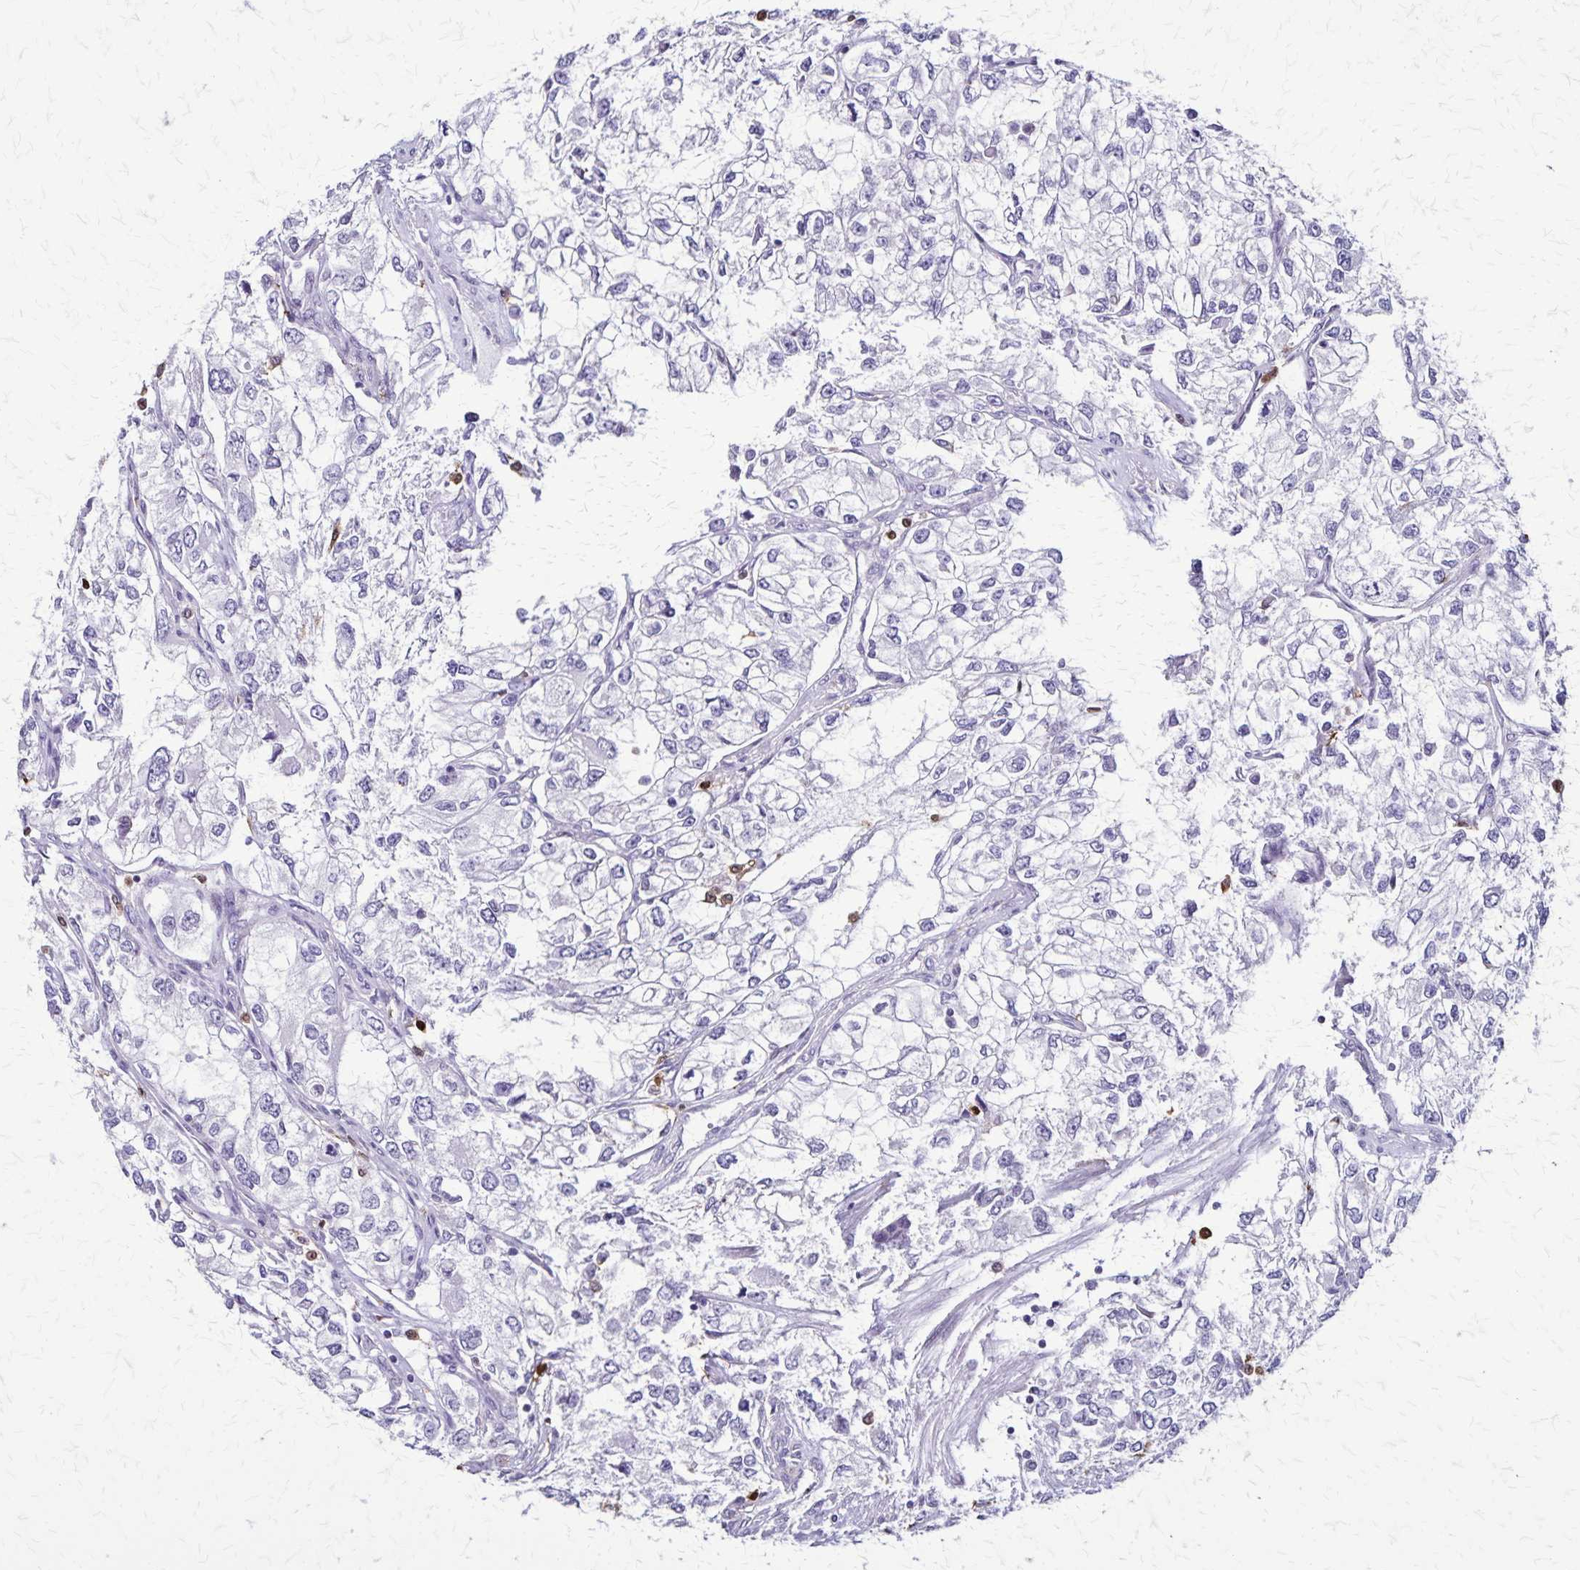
{"staining": {"intensity": "negative", "quantity": "none", "location": "none"}, "tissue": "renal cancer", "cell_type": "Tumor cells", "image_type": "cancer", "snomed": [{"axis": "morphology", "description": "Adenocarcinoma, NOS"}, {"axis": "topography", "description": "Kidney"}], "caption": "Image shows no protein positivity in tumor cells of renal cancer tissue. The staining was performed using DAB to visualize the protein expression in brown, while the nuclei were stained in blue with hematoxylin (Magnification: 20x).", "gene": "ULBP3", "patient": {"sex": "female", "age": 59}}